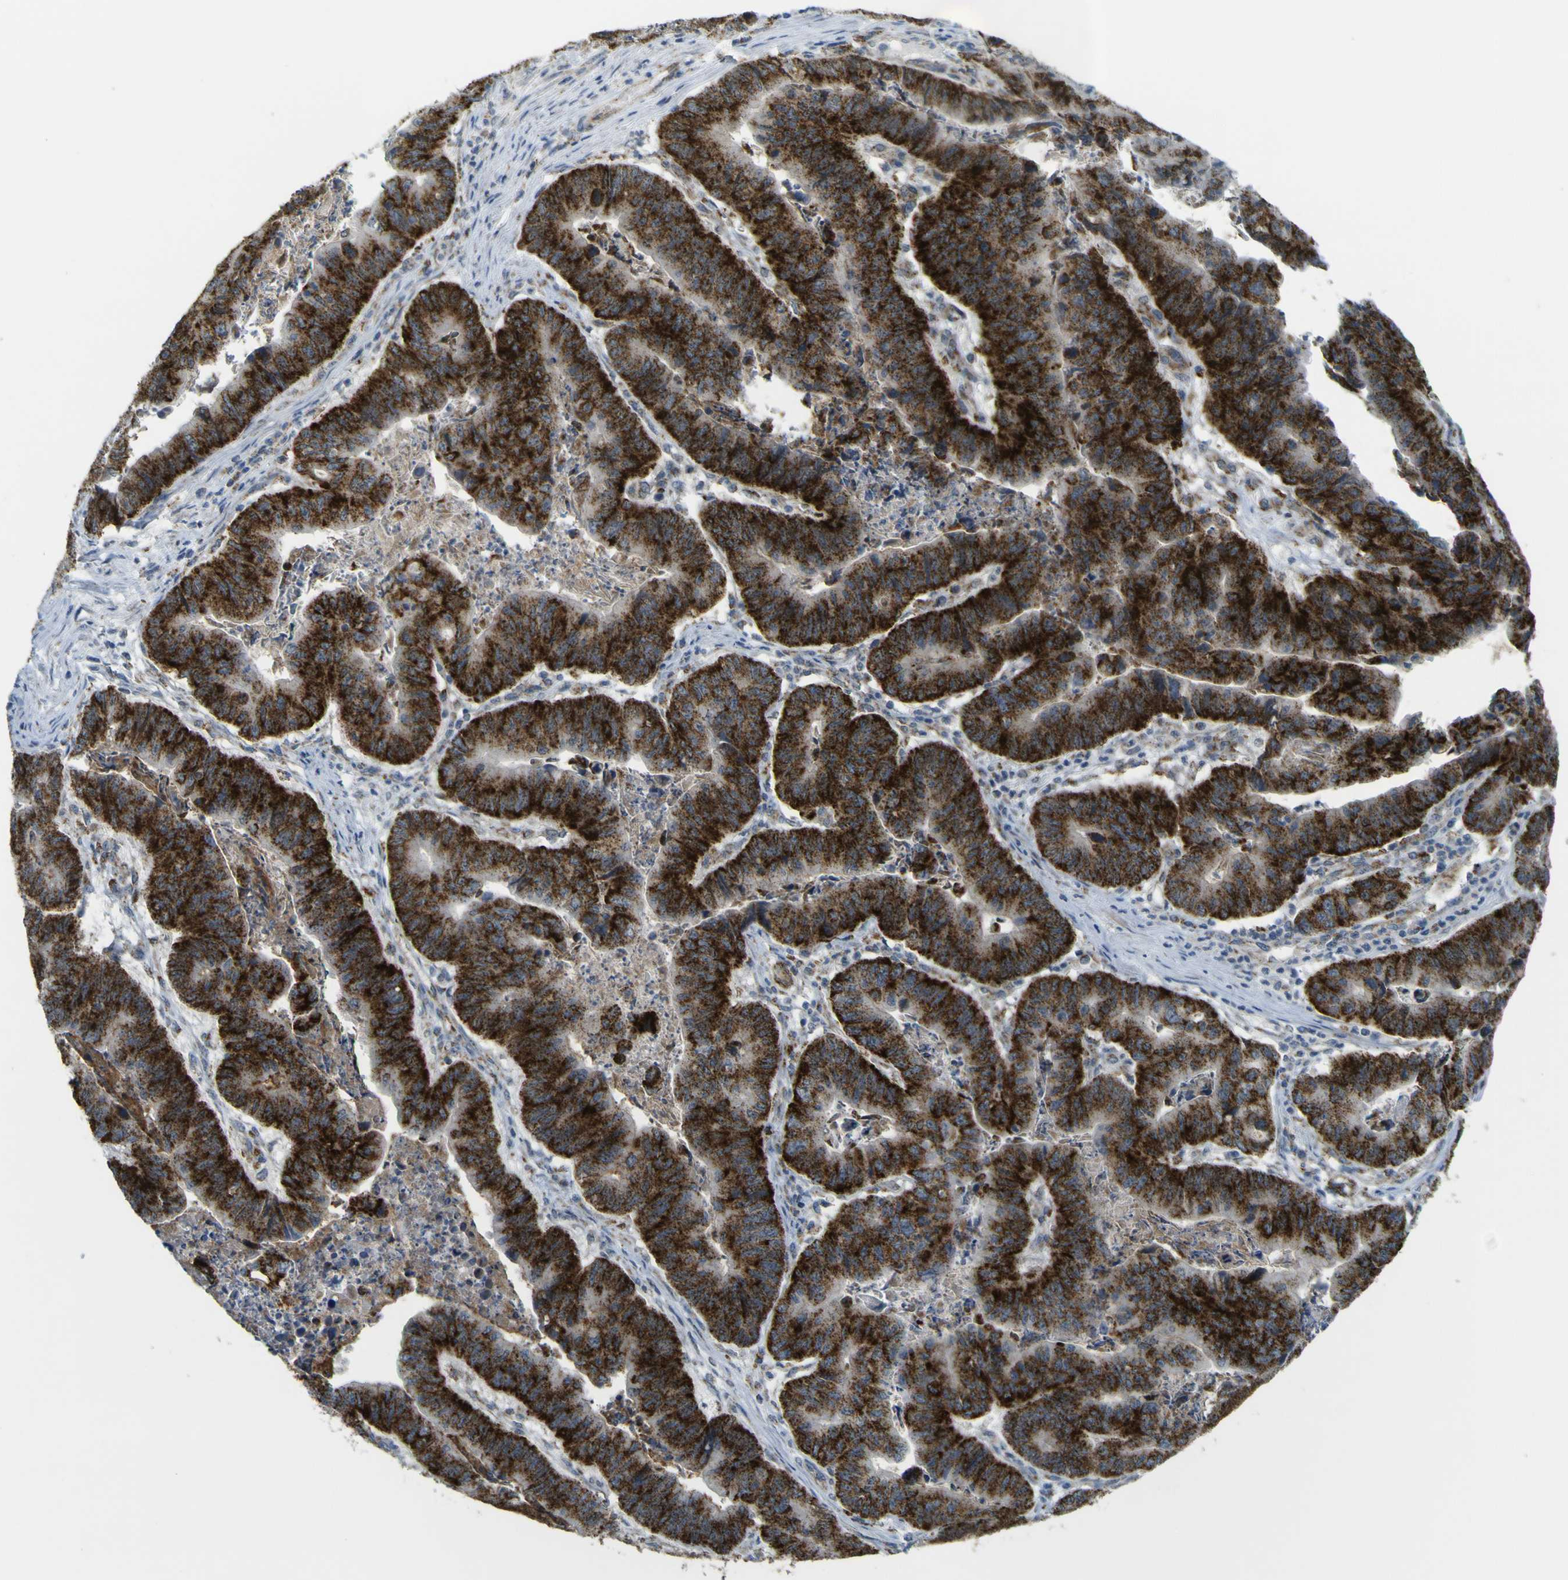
{"staining": {"intensity": "strong", "quantity": ">75%", "location": "cytoplasmic/membranous"}, "tissue": "stomach cancer", "cell_type": "Tumor cells", "image_type": "cancer", "snomed": [{"axis": "morphology", "description": "Adenocarcinoma, NOS"}, {"axis": "topography", "description": "Stomach, lower"}], "caption": "High-power microscopy captured an IHC photomicrograph of stomach cancer (adenocarcinoma), revealing strong cytoplasmic/membranous positivity in about >75% of tumor cells. The staining was performed using DAB (3,3'-diaminobenzidine), with brown indicating positive protein expression. Nuclei are stained blue with hematoxylin.", "gene": "ACBD5", "patient": {"sex": "male", "age": 77}}